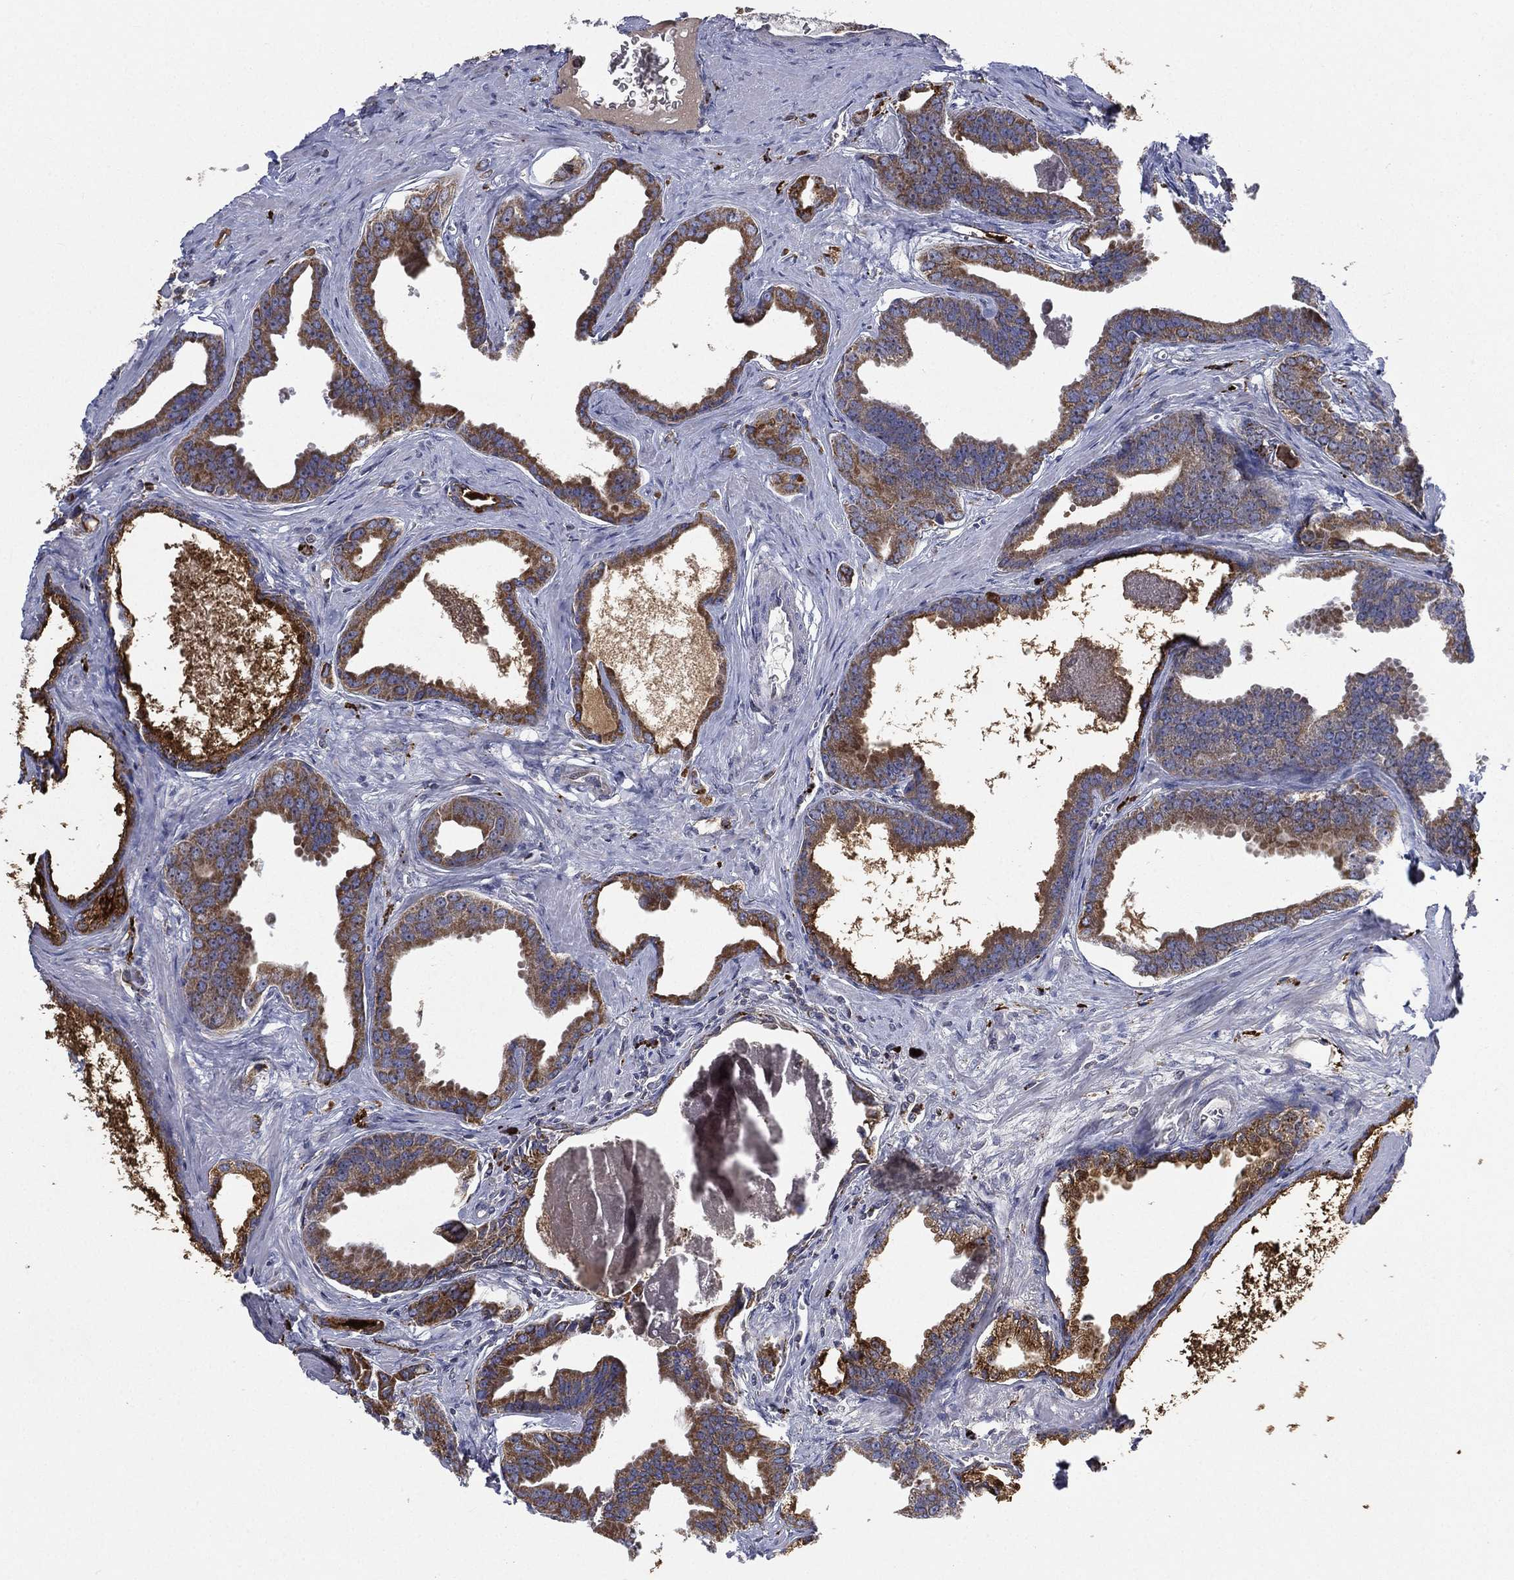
{"staining": {"intensity": "strong", "quantity": "25%-75%", "location": "cytoplasmic/membranous"}, "tissue": "prostate cancer", "cell_type": "Tumor cells", "image_type": "cancer", "snomed": [{"axis": "morphology", "description": "Adenocarcinoma, NOS"}, {"axis": "topography", "description": "Prostate"}], "caption": "Immunohistochemical staining of adenocarcinoma (prostate) demonstrates strong cytoplasmic/membranous protein positivity in approximately 25%-75% of tumor cells. The staining was performed using DAB (3,3'-diaminobenzidine), with brown indicating positive protein expression. Nuclei are stained blue with hematoxylin.", "gene": "RIN3", "patient": {"sex": "male", "age": 66}}